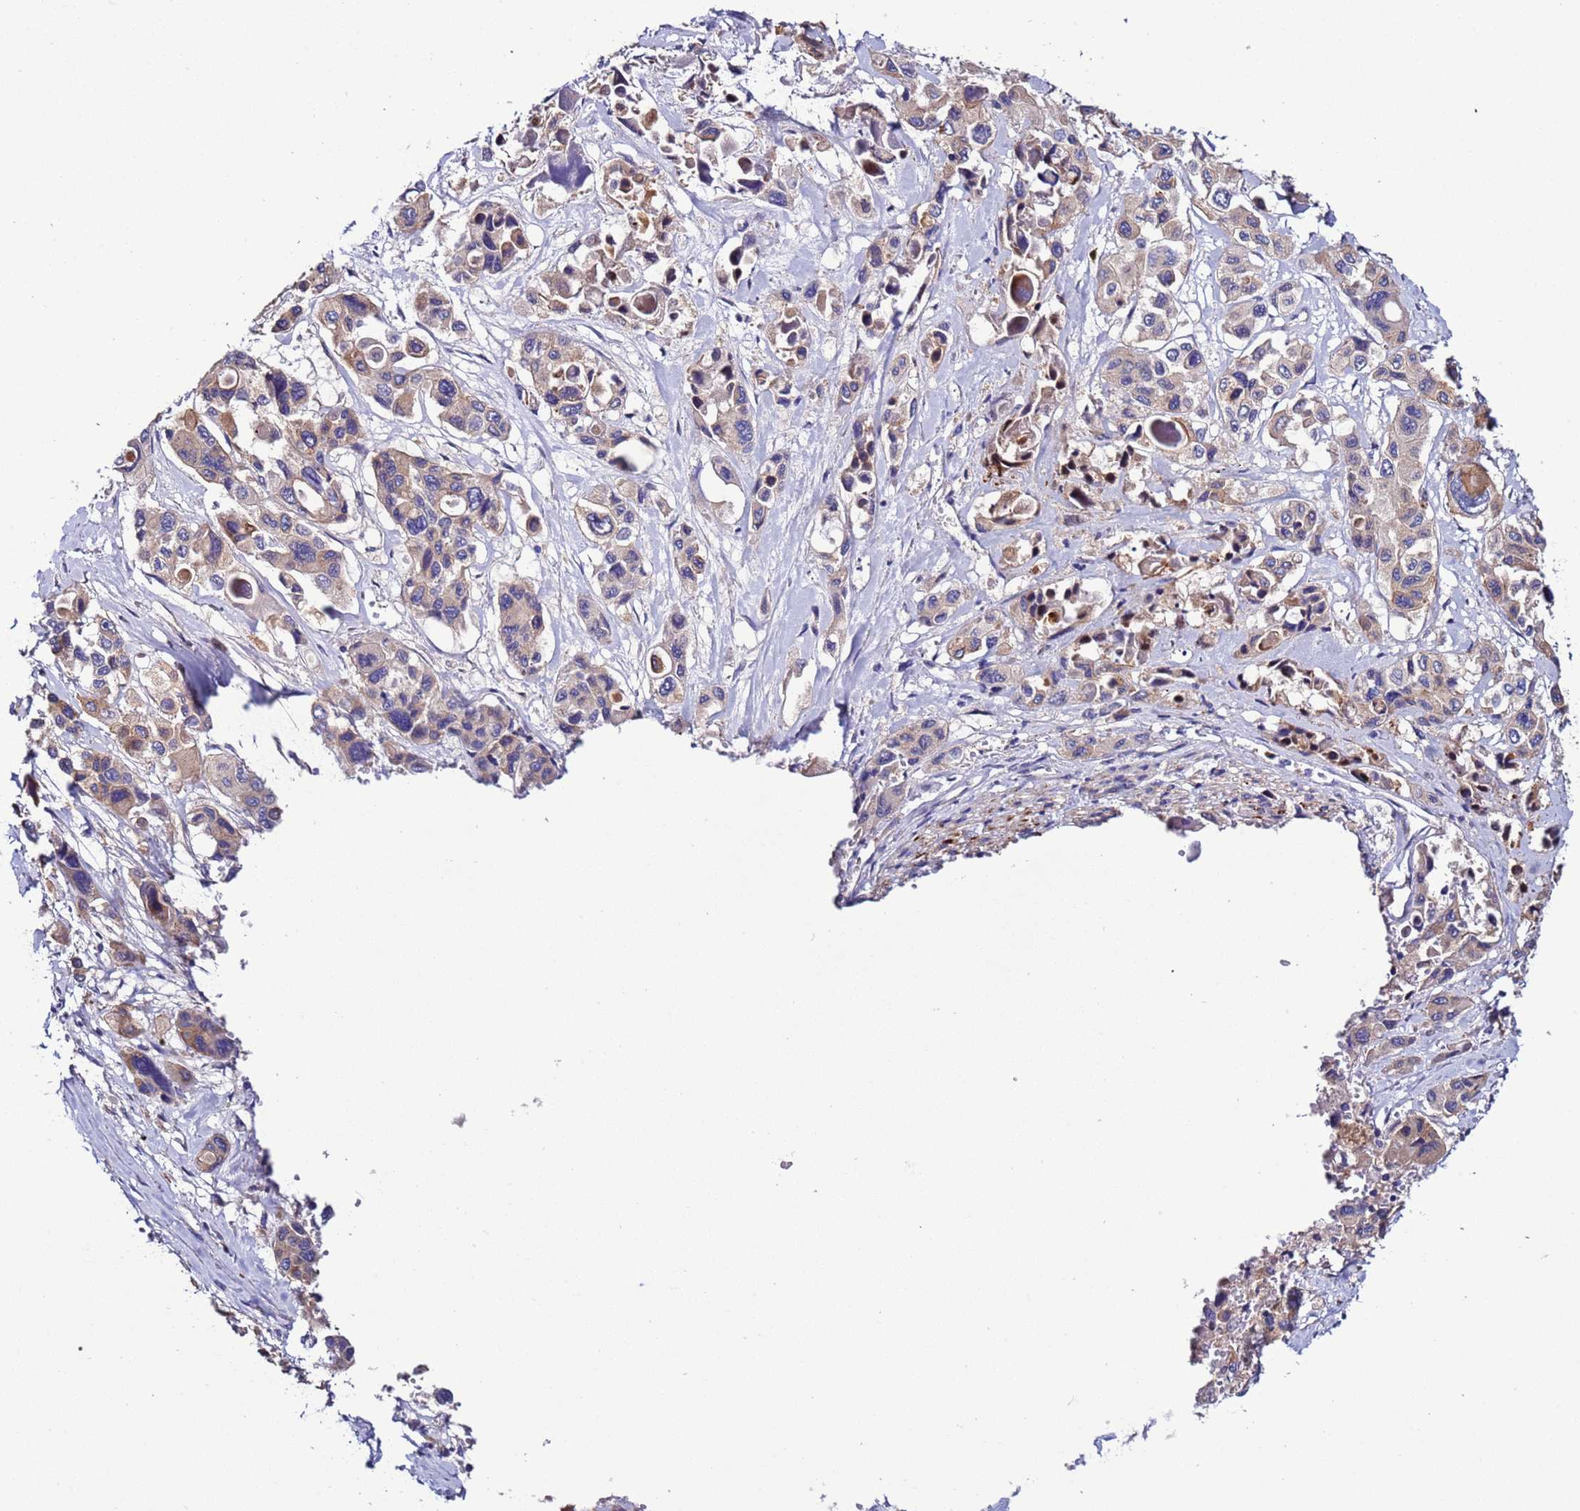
{"staining": {"intensity": "weak", "quantity": "25%-75%", "location": "cytoplasmic/membranous"}, "tissue": "pancreatic cancer", "cell_type": "Tumor cells", "image_type": "cancer", "snomed": [{"axis": "morphology", "description": "Adenocarcinoma, NOS"}, {"axis": "topography", "description": "Pancreas"}], "caption": "The histopathology image demonstrates immunohistochemical staining of pancreatic cancer. There is weak cytoplasmic/membranous positivity is appreciated in about 25%-75% of tumor cells.", "gene": "SPCS1", "patient": {"sex": "male", "age": 92}}